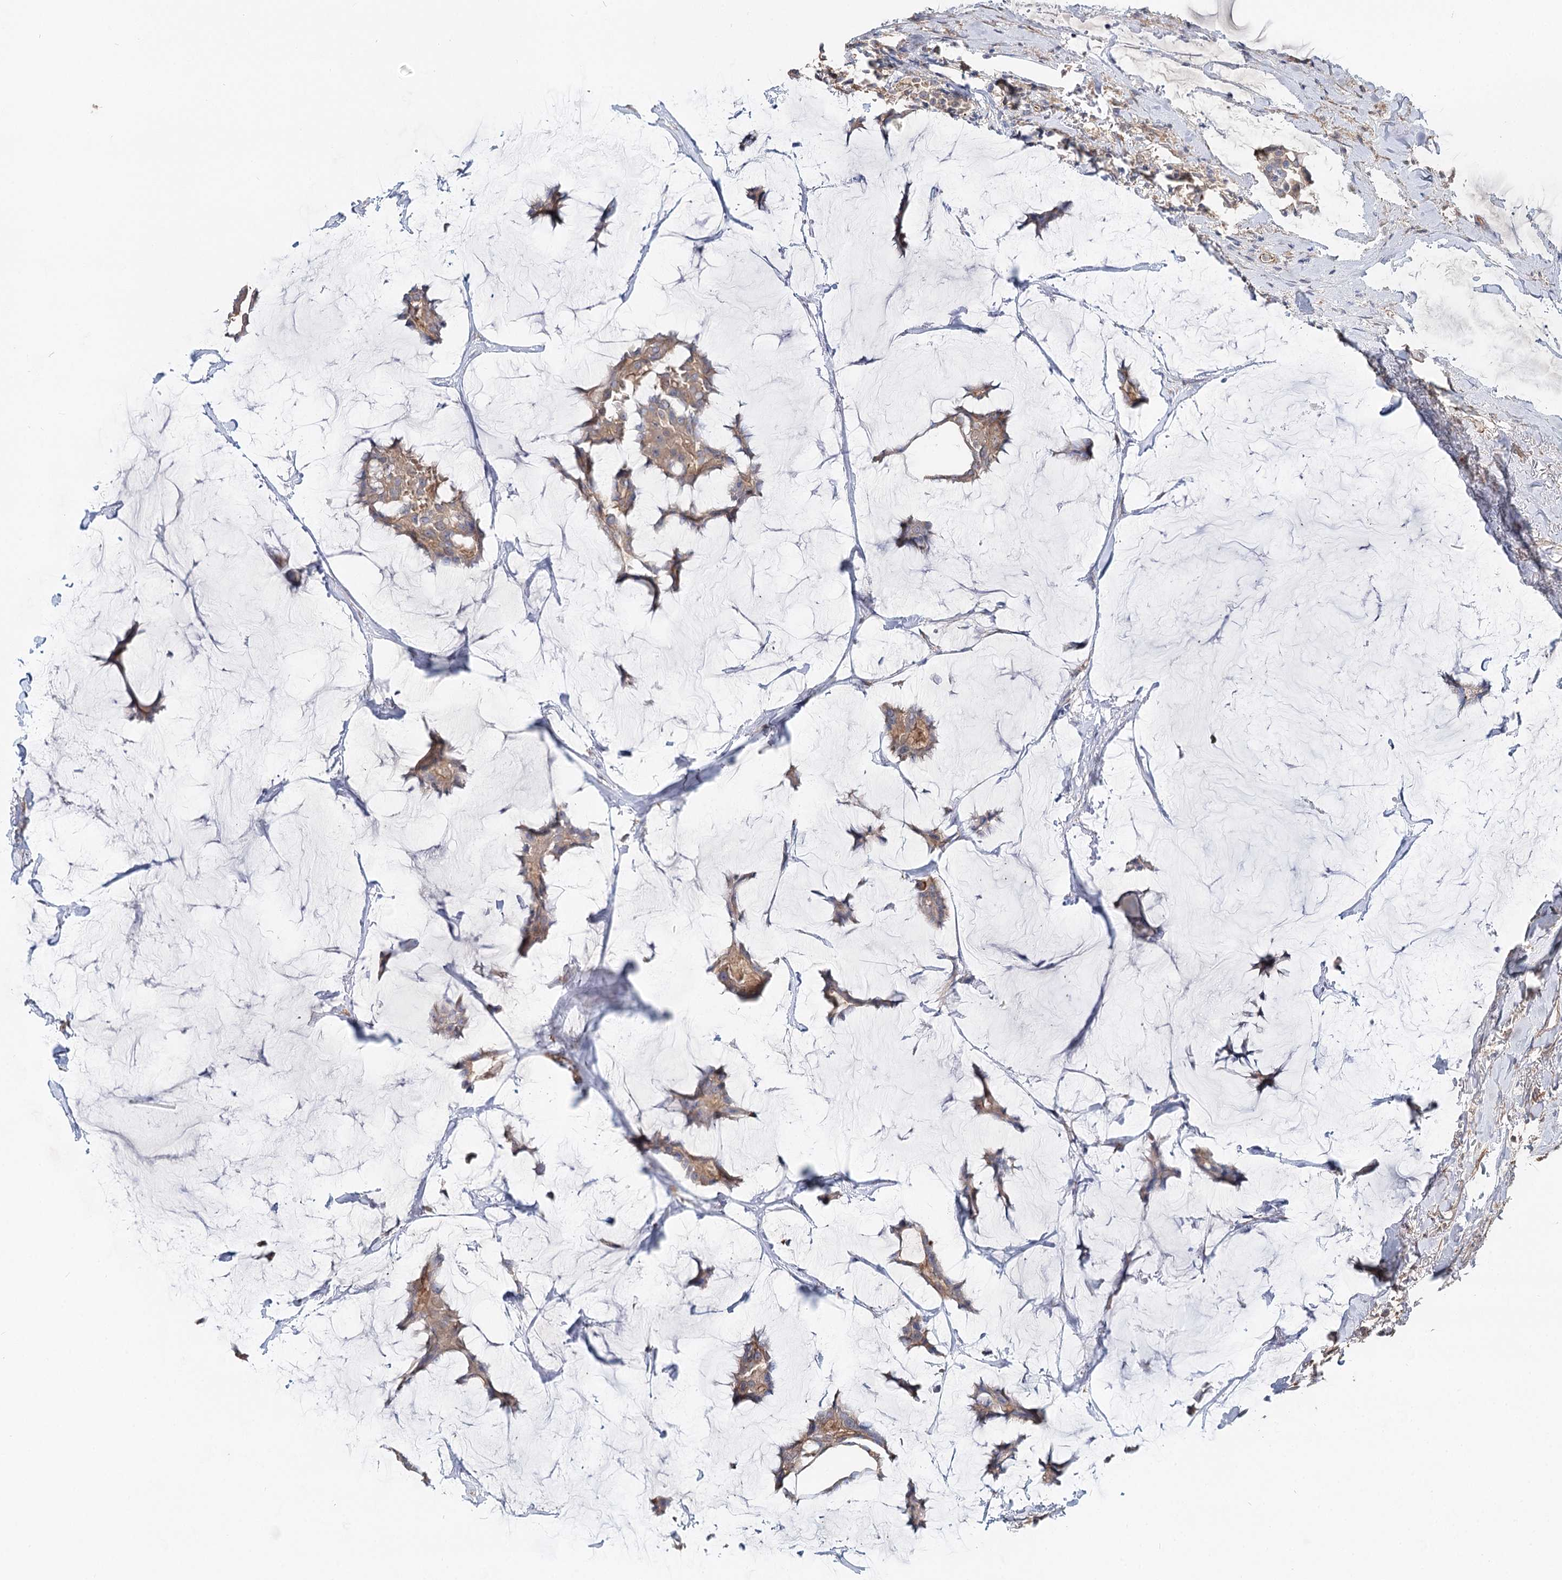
{"staining": {"intensity": "weak", "quantity": ">75%", "location": "cytoplasmic/membranous"}, "tissue": "breast cancer", "cell_type": "Tumor cells", "image_type": "cancer", "snomed": [{"axis": "morphology", "description": "Duct carcinoma"}, {"axis": "topography", "description": "Breast"}], "caption": "Immunohistochemistry (IHC) of breast cancer reveals low levels of weak cytoplasmic/membranous positivity in approximately >75% of tumor cells.", "gene": "SPART", "patient": {"sex": "female", "age": 93}}